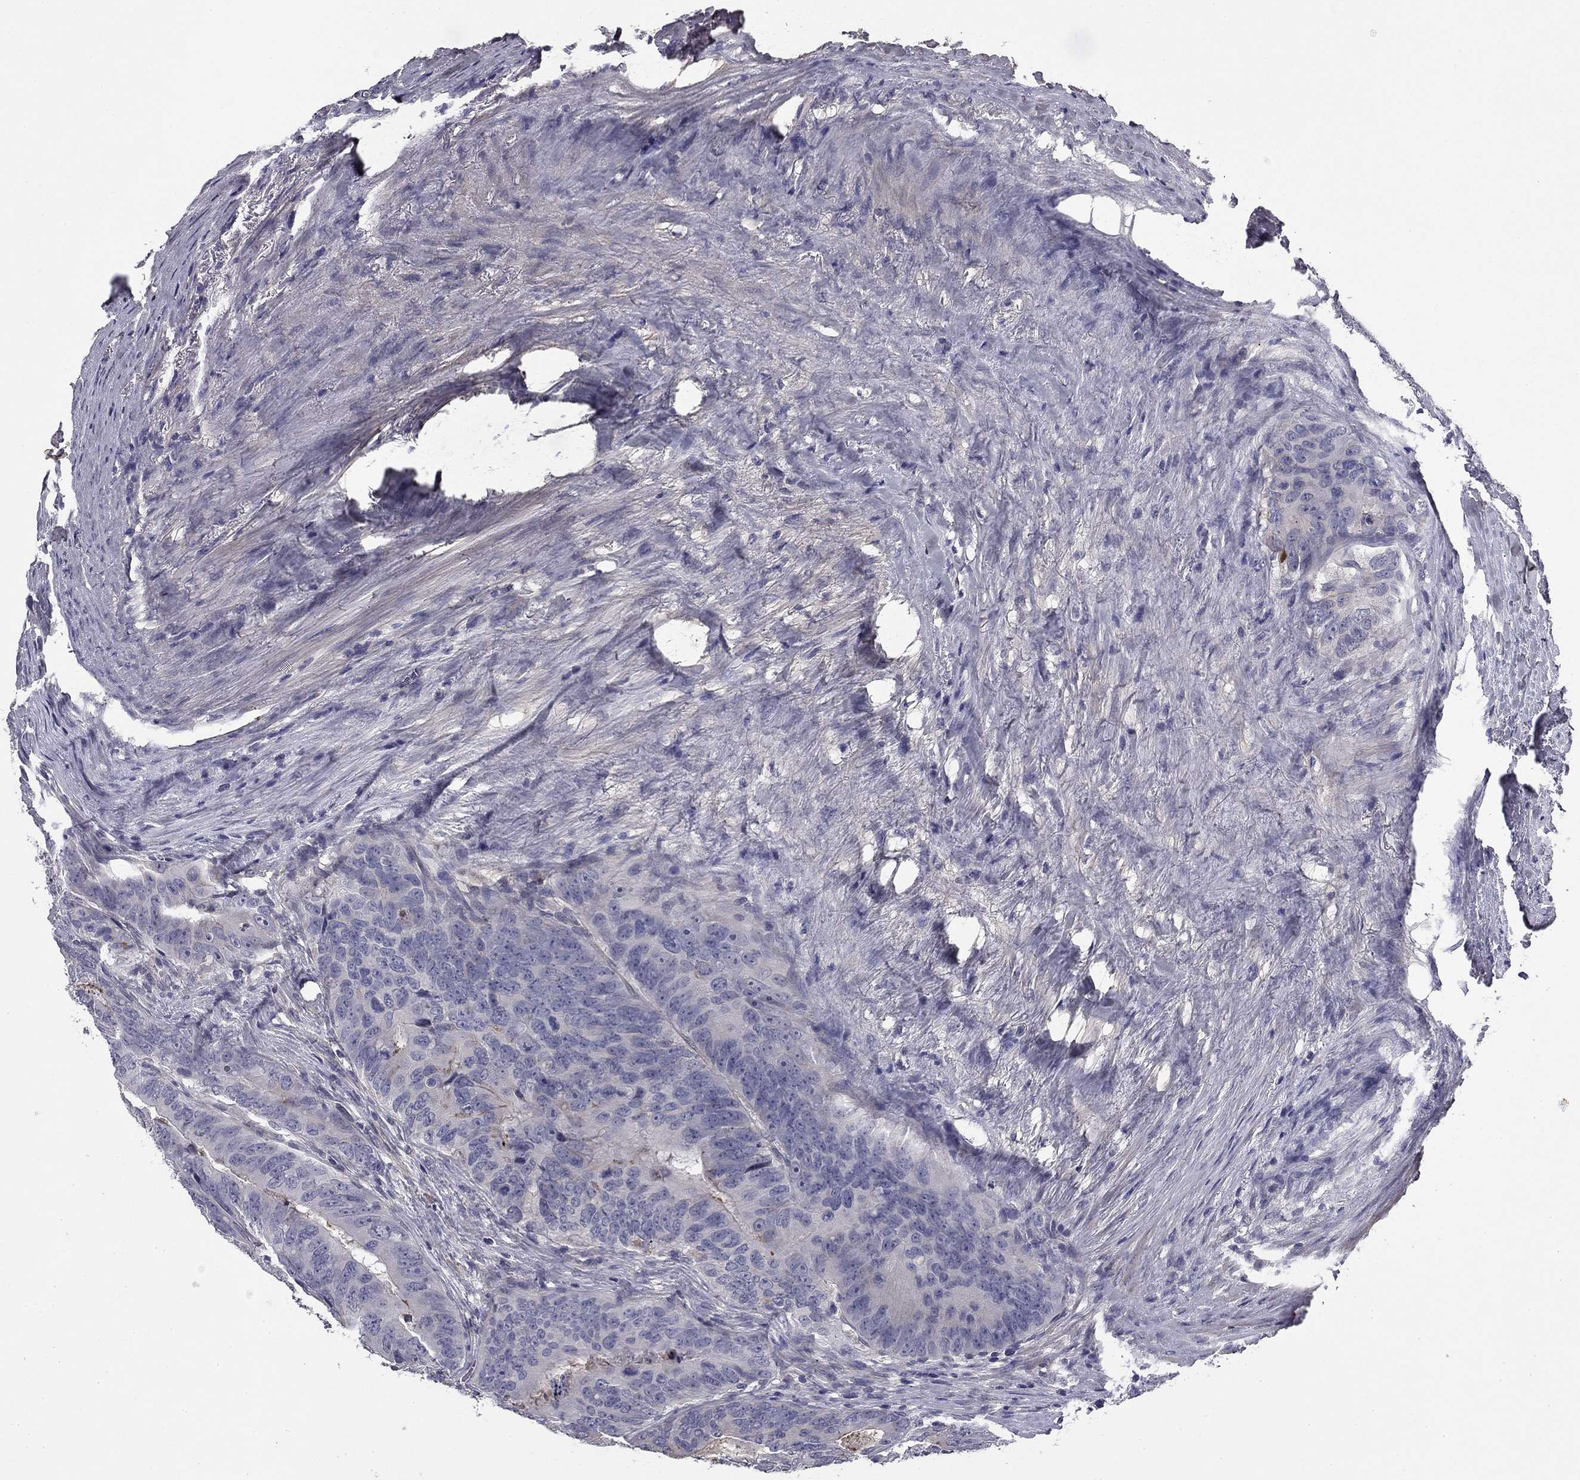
{"staining": {"intensity": "negative", "quantity": "none", "location": "none"}, "tissue": "colorectal cancer", "cell_type": "Tumor cells", "image_type": "cancer", "snomed": [{"axis": "morphology", "description": "Adenocarcinoma, NOS"}, {"axis": "topography", "description": "Colon"}], "caption": "This is an immunohistochemistry image of human colorectal cancer (adenocarcinoma). There is no expression in tumor cells.", "gene": "COL2A1", "patient": {"sex": "male", "age": 79}}